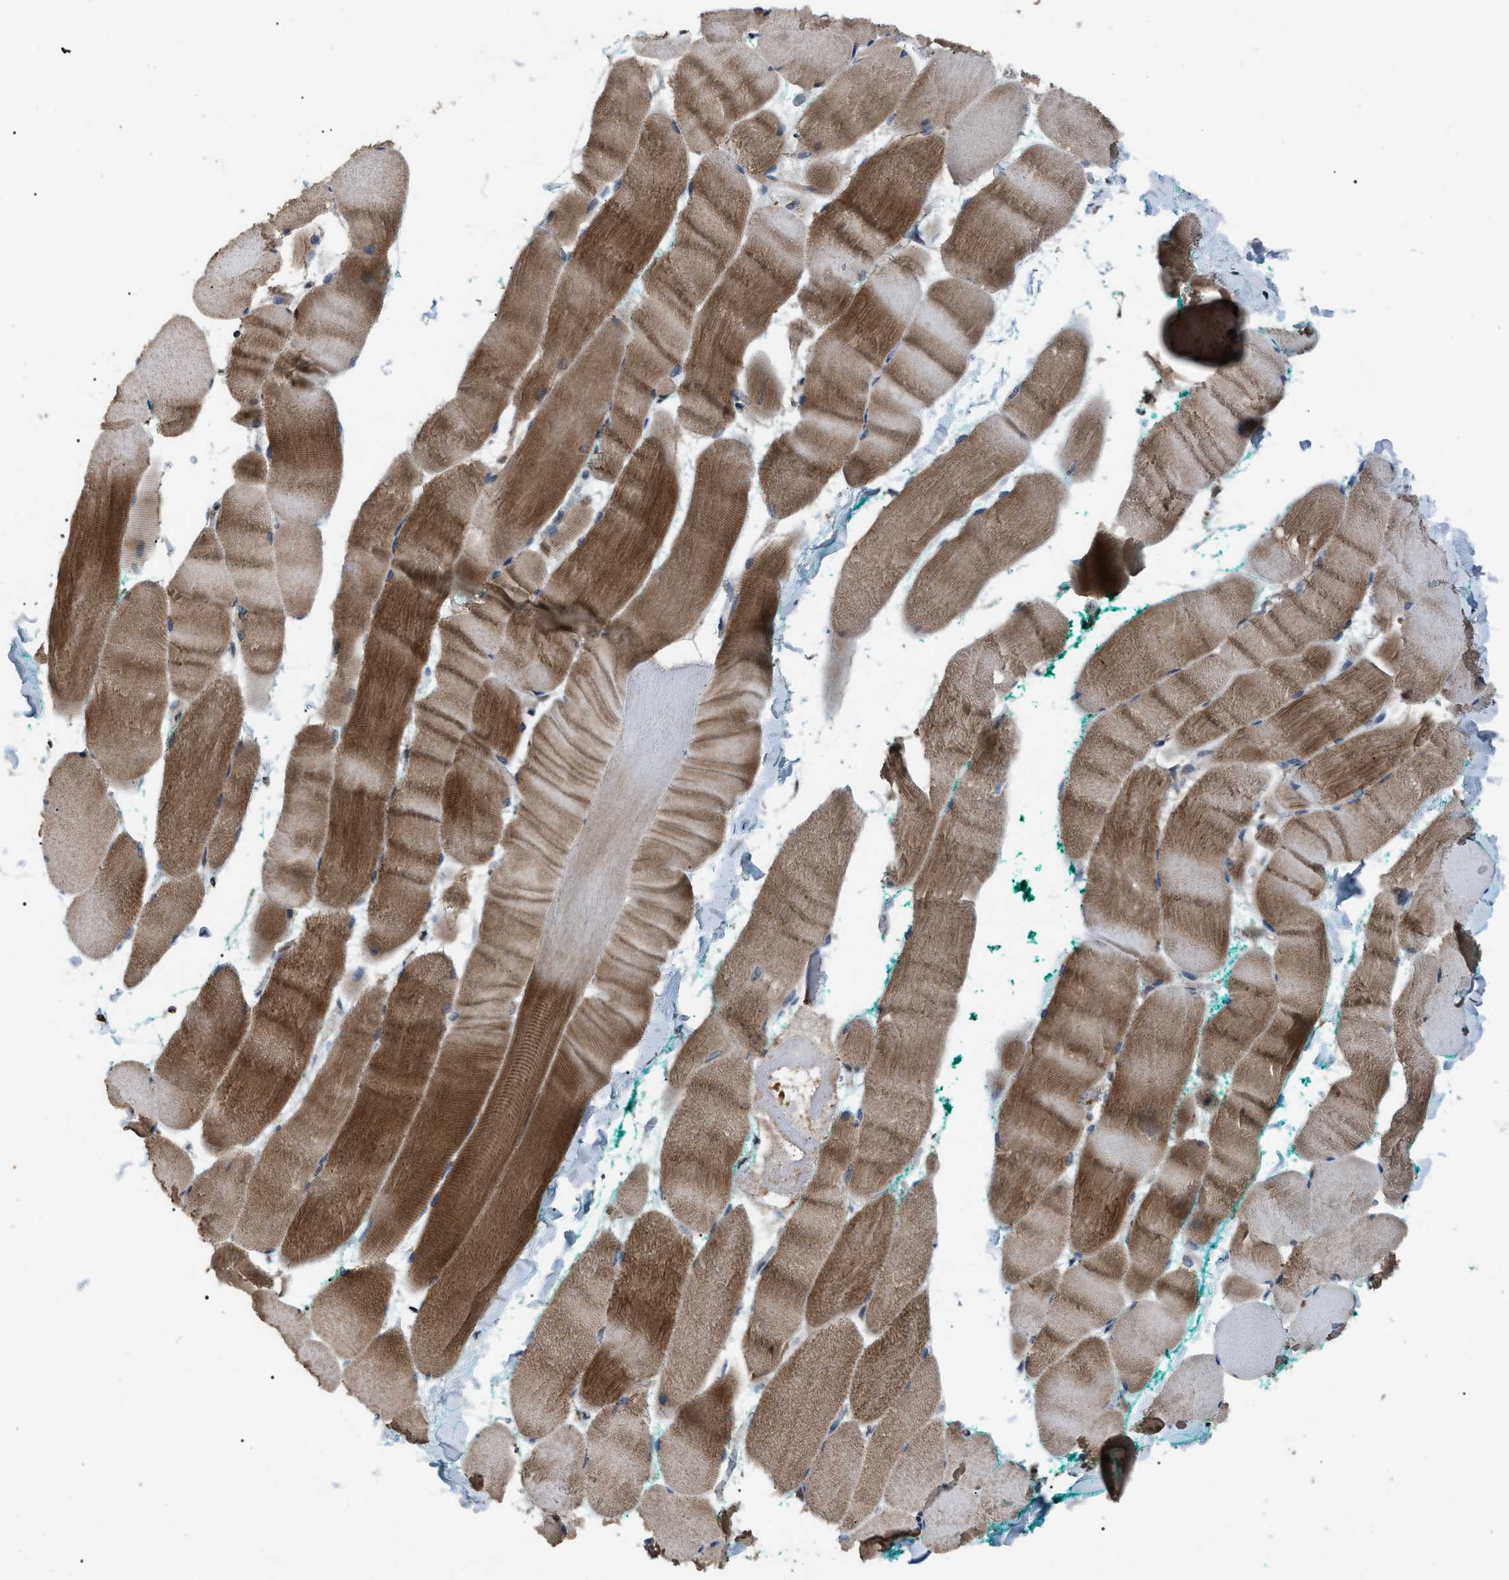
{"staining": {"intensity": "moderate", "quantity": ">75%", "location": "cytoplasmic/membranous"}, "tissue": "skeletal muscle", "cell_type": "Myocytes", "image_type": "normal", "snomed": [{"axis": "morphology", "description": "Normal tissue, NOS"}, {"axis": "morphology", "description": "Squamous cell carcinoma, NOS"}, {"axis": "topography", "description": "Skeletal muscle"}], "caption": "A brown stain highlights moderate cytoplasmic/membranous positivity of a protein in myocytes of normal human skeletal muscle. The staining was performed using DAB (3,3'-diaminobenzidine), with brown indicating positive protein expression. Nuclei are stained blue with hematoxylin.", "gene": "ZFAND2A", "patient": {"sex": "male", "age": 51}}